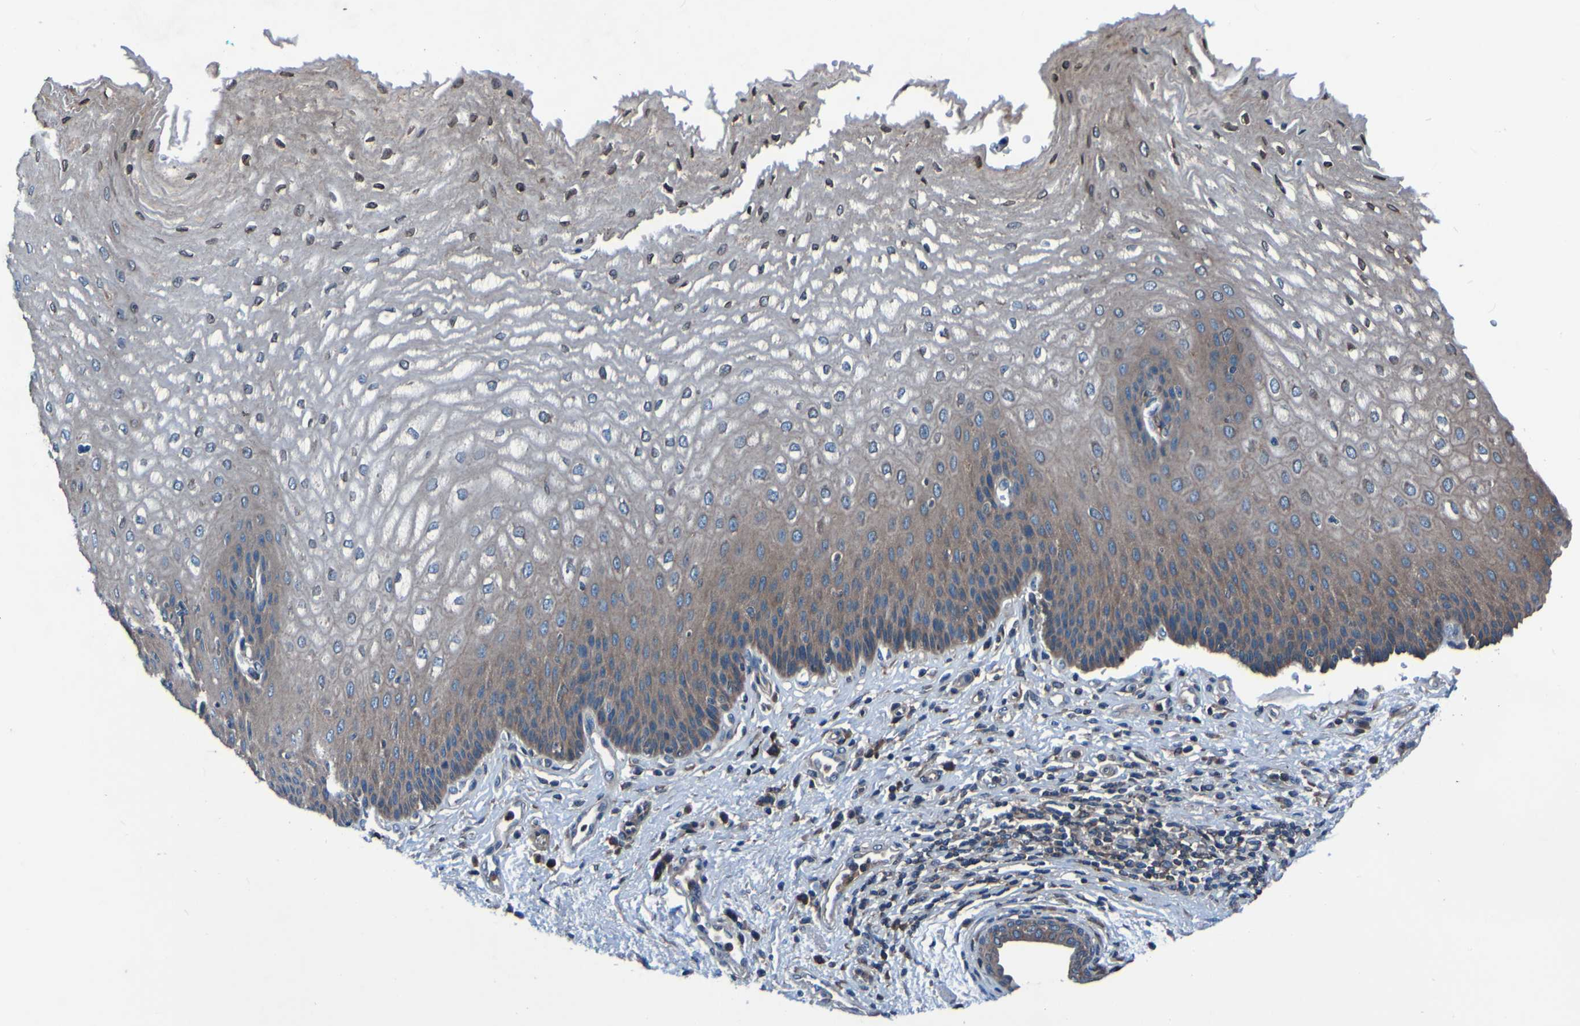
{"staining": {"intensity": "moderate", "quantity": "25%-75%", "location": "cytoplasmic/membranous"}, "tissue": "esophagus", "cell_type": "Squamous epithelial cells", "image_type": "normal", "snomed": [{"axis": "morphology", "description": "Normal tissue, NOS"}, {"axis": "topography", "description": "Esophagus"}], "caption": "Protein staining by IHC reveals moderate cytoplasmic/membranous expression in about 25%-75% of squamous epithelial cells in unremarkable esophagus. The protein is shown in brown color, while the nuclei are stained blue.", "gene": "RAB5B", "patient": {"sex": "male", "age": 54}}